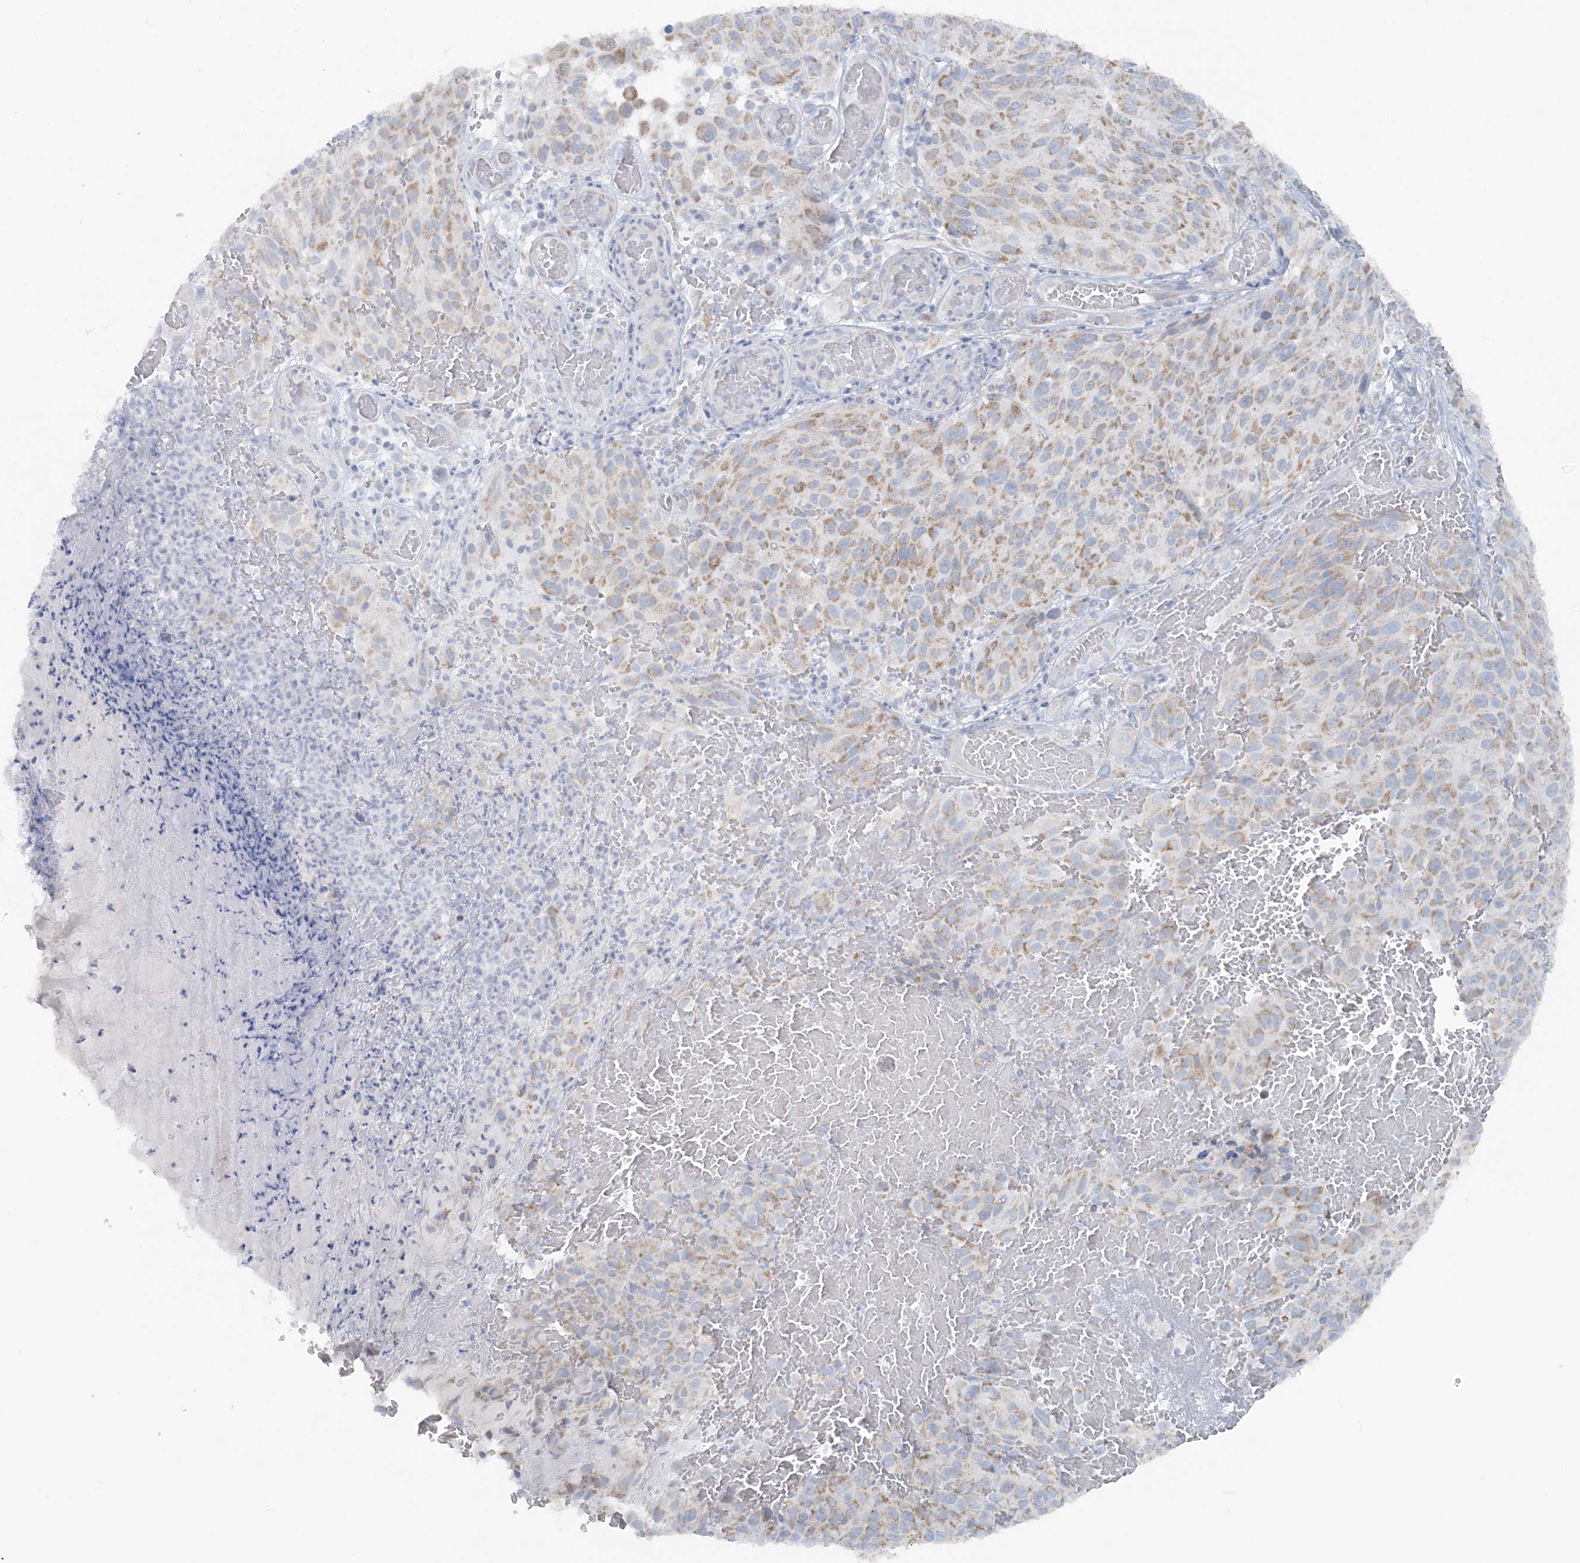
{"staining": {"intensity": "moderate", "quantity": "25%-75%", "location": "cytoplasmic/membranous"}, "tissue": "melanoma", "cell_type": "Tumor cells", "image_type": "cancer", "snomed": [{"axis": "morphology", "description": "Malignant melanoma, NOS"}, {"axis": "topography", "description": "Skin"}], "caption": "Malignant melanoma stained for a protein reveals moderate cytoplasmic/membranous positivity in tumor cells. The staining was performed using DAB (3,3'-diaminobenzidine) to visualize the protein expression in brown, while the nuclei were stained in blue with hematoxylin (Magnification: 20x).", "gene": "PCCB", "patient": {"sex": "male", "age": 83}}